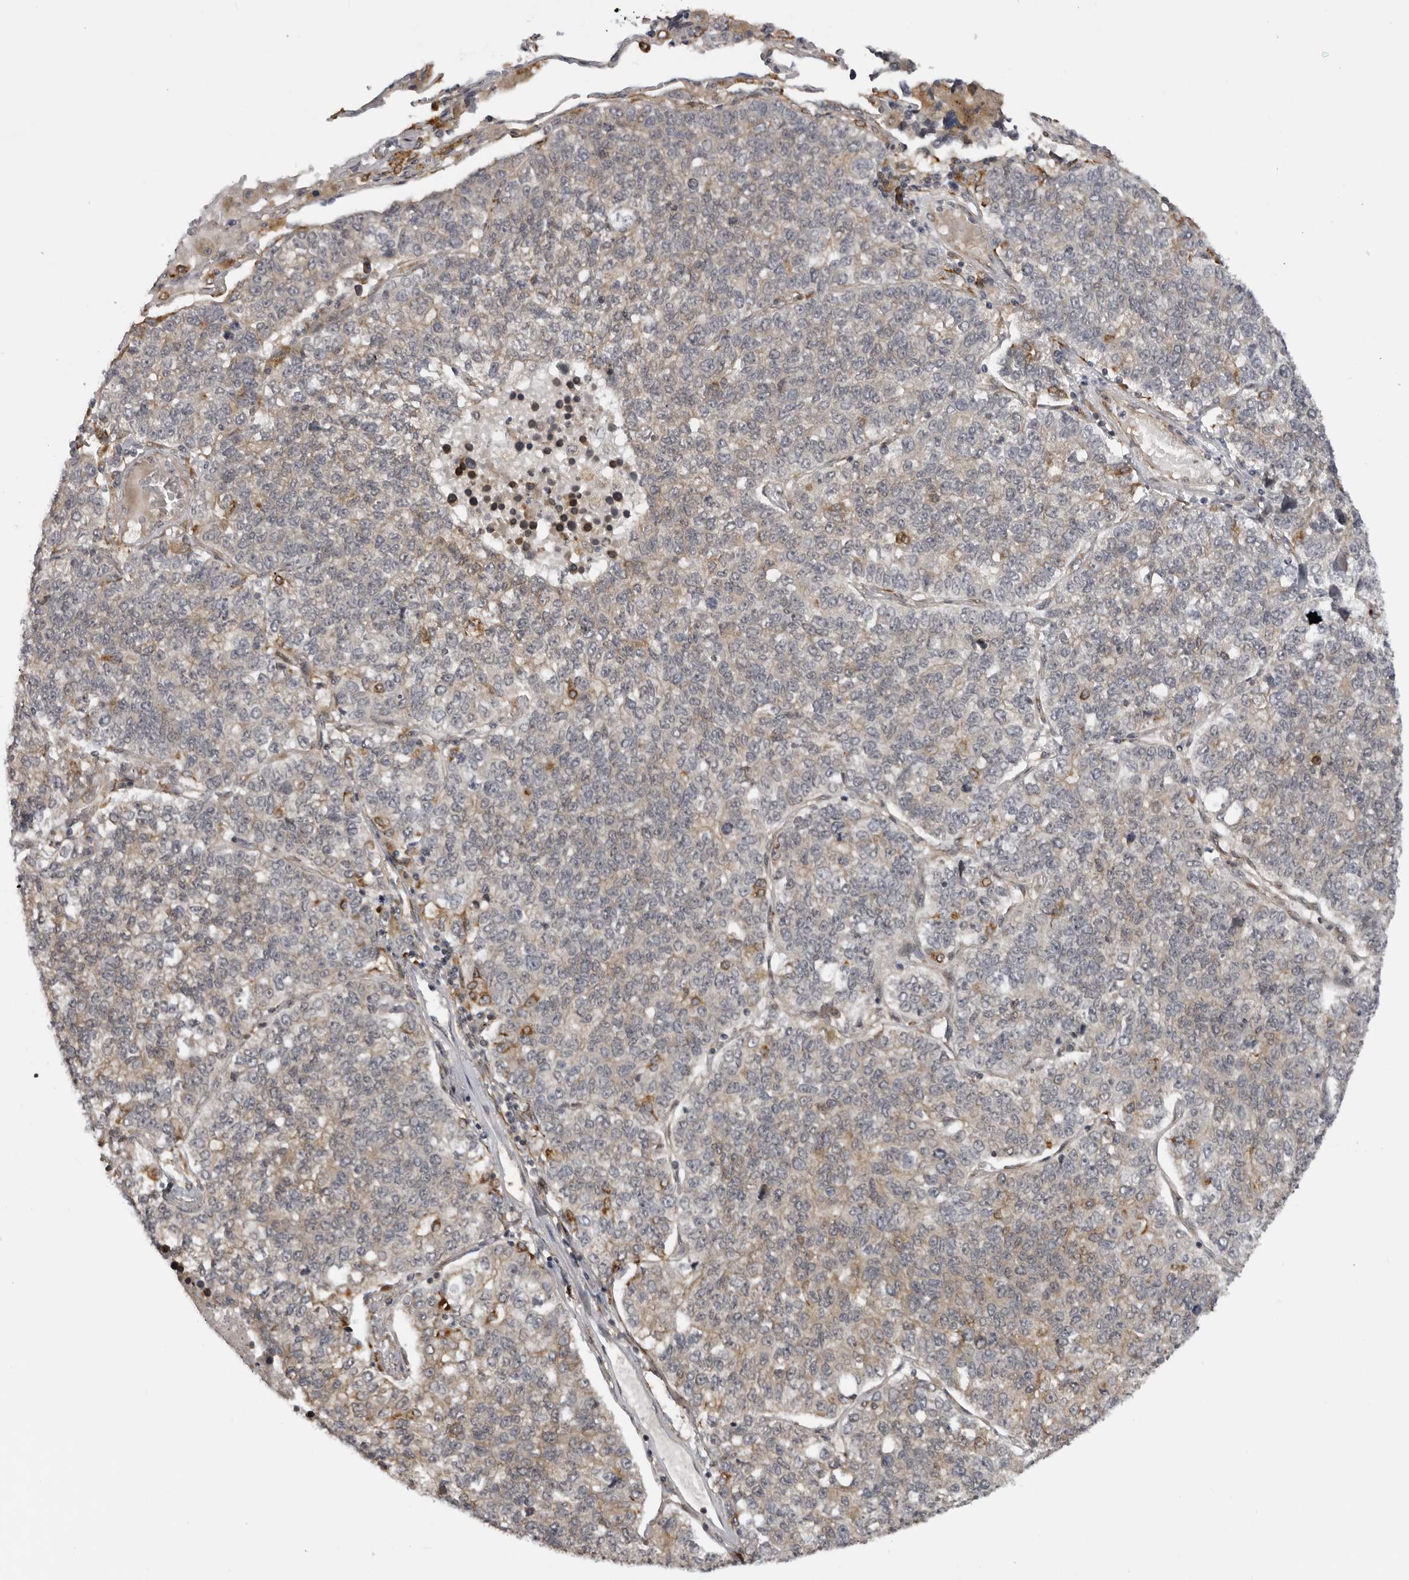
{"staining": {"intensity": "moderate", "quantity": "<25%", "location": "cytoplasmic/membranous"}, "tissue": "lung cancer", "cell_type": "Tumor cells", "image_type": "cancer", "snomed": [{"axis": "morphology", "description": "Adenocarcinoma, NOS"}, {"axis": "topography", "description": "Lung"}], "caption": "DAB (3,3'-diaminobenzidine) immunohistochemical staining of lung cancer exhibits moderate cytoplasmic/membranous protein expression in approximately <25% of tumor cells. Immunohistochemistry stains the protein in brown and the nuclei are stained blue.", "gene": "DNAH14", "patient": {"sex": "male", "age": 49}}